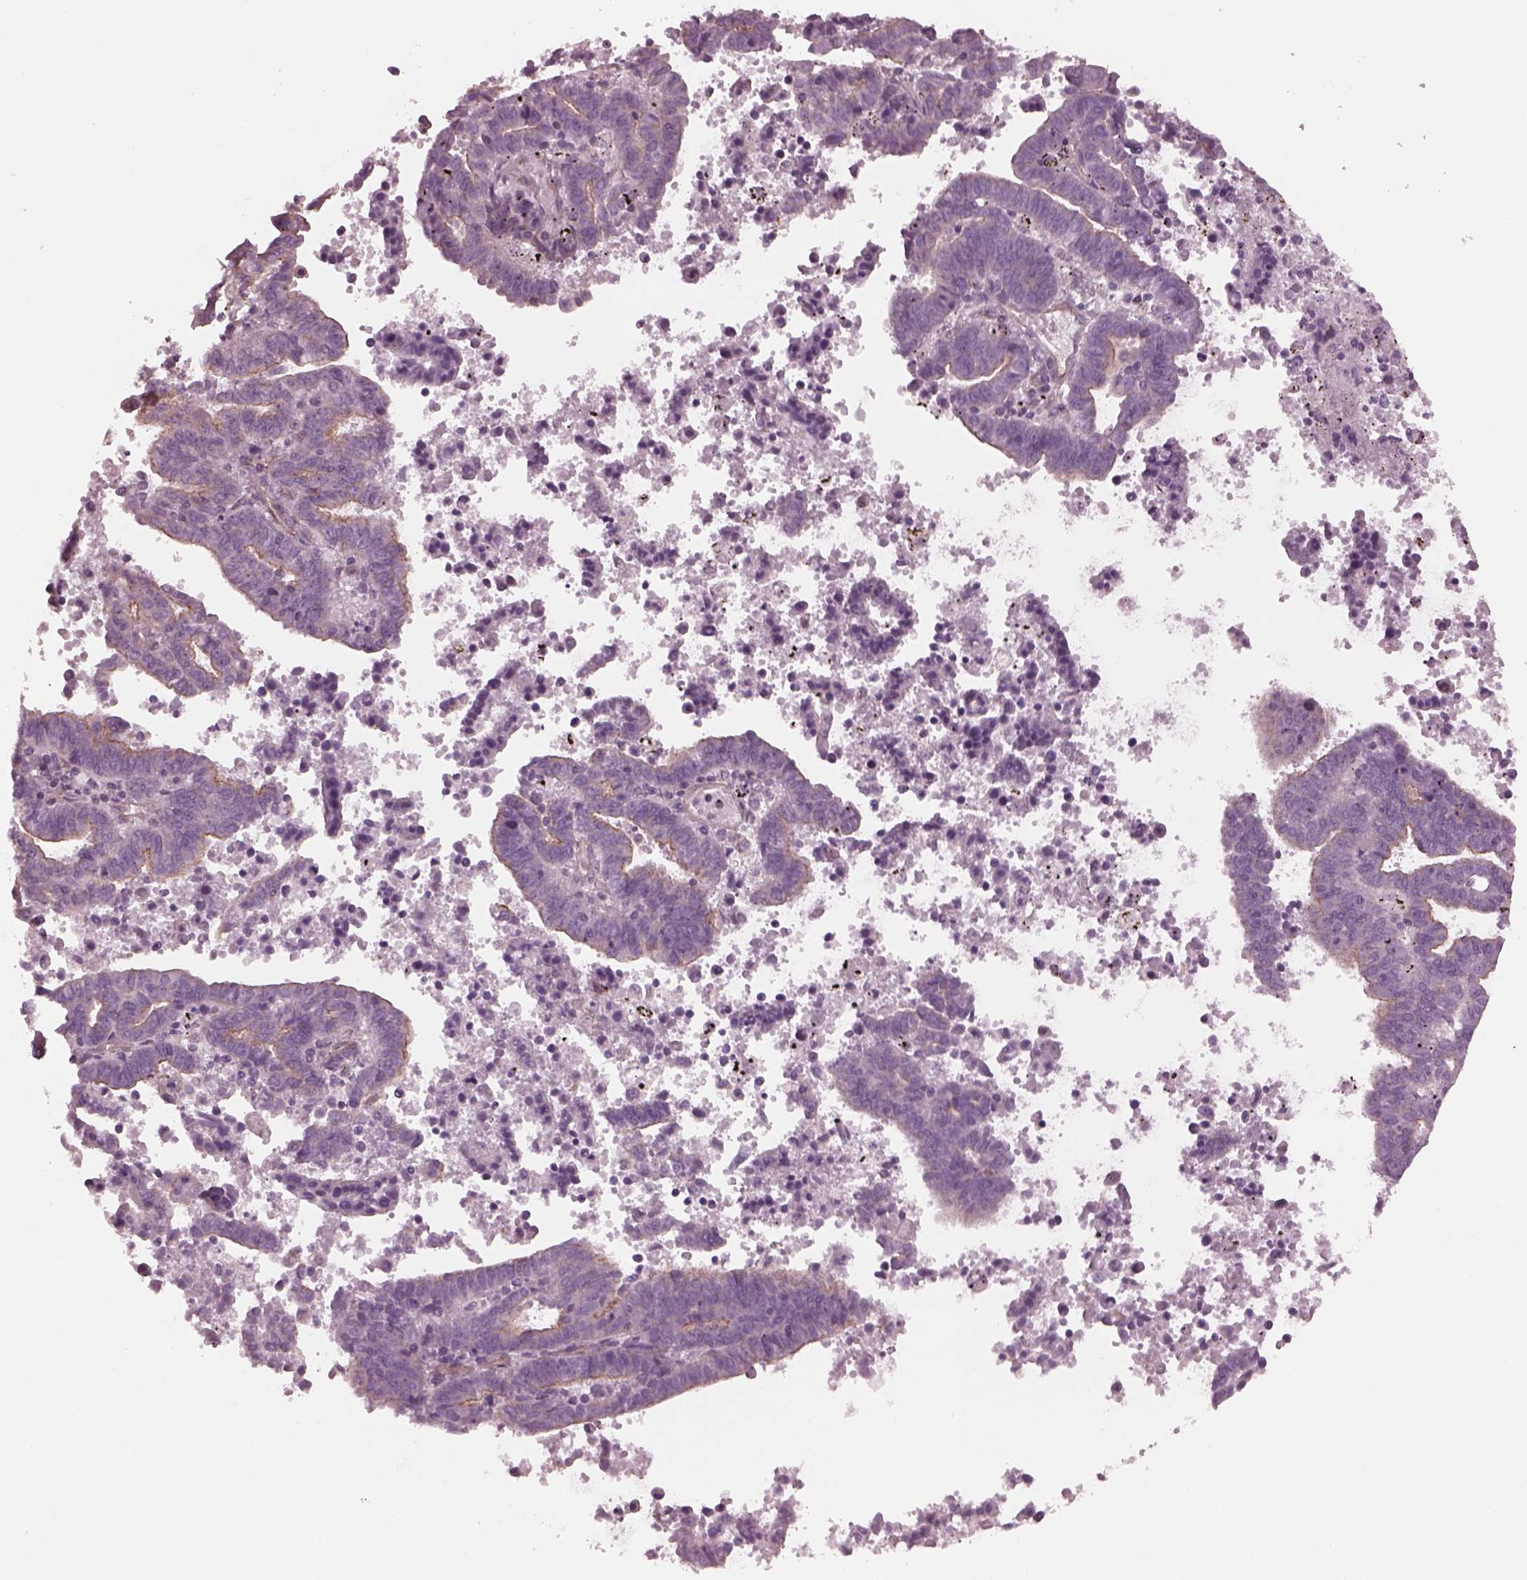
{"staining": {"intensity": "weak", "quantity": "25%-75%", "location": "cytoplasmic/membranous"}, "tissue": "endometrial cancer", "cell_type": "Tumor cells", "image_type": "cancer", "snomed": [{"axis": "morphology", "description": "Adenocarcinoma, NOS"}, {"axis": "topography", "description": "Uterus"}], "caption": "This micrograph displays adenocarcinoma (endometrial) stained with IHC to label a protein in brown. The cytoplasmic/membranous of tumor cells show weak positivity for the protein. Nuclei are counter-stained blue.", "gene": "ODAD1", "patient": {"sex": "female", "age": 83}}